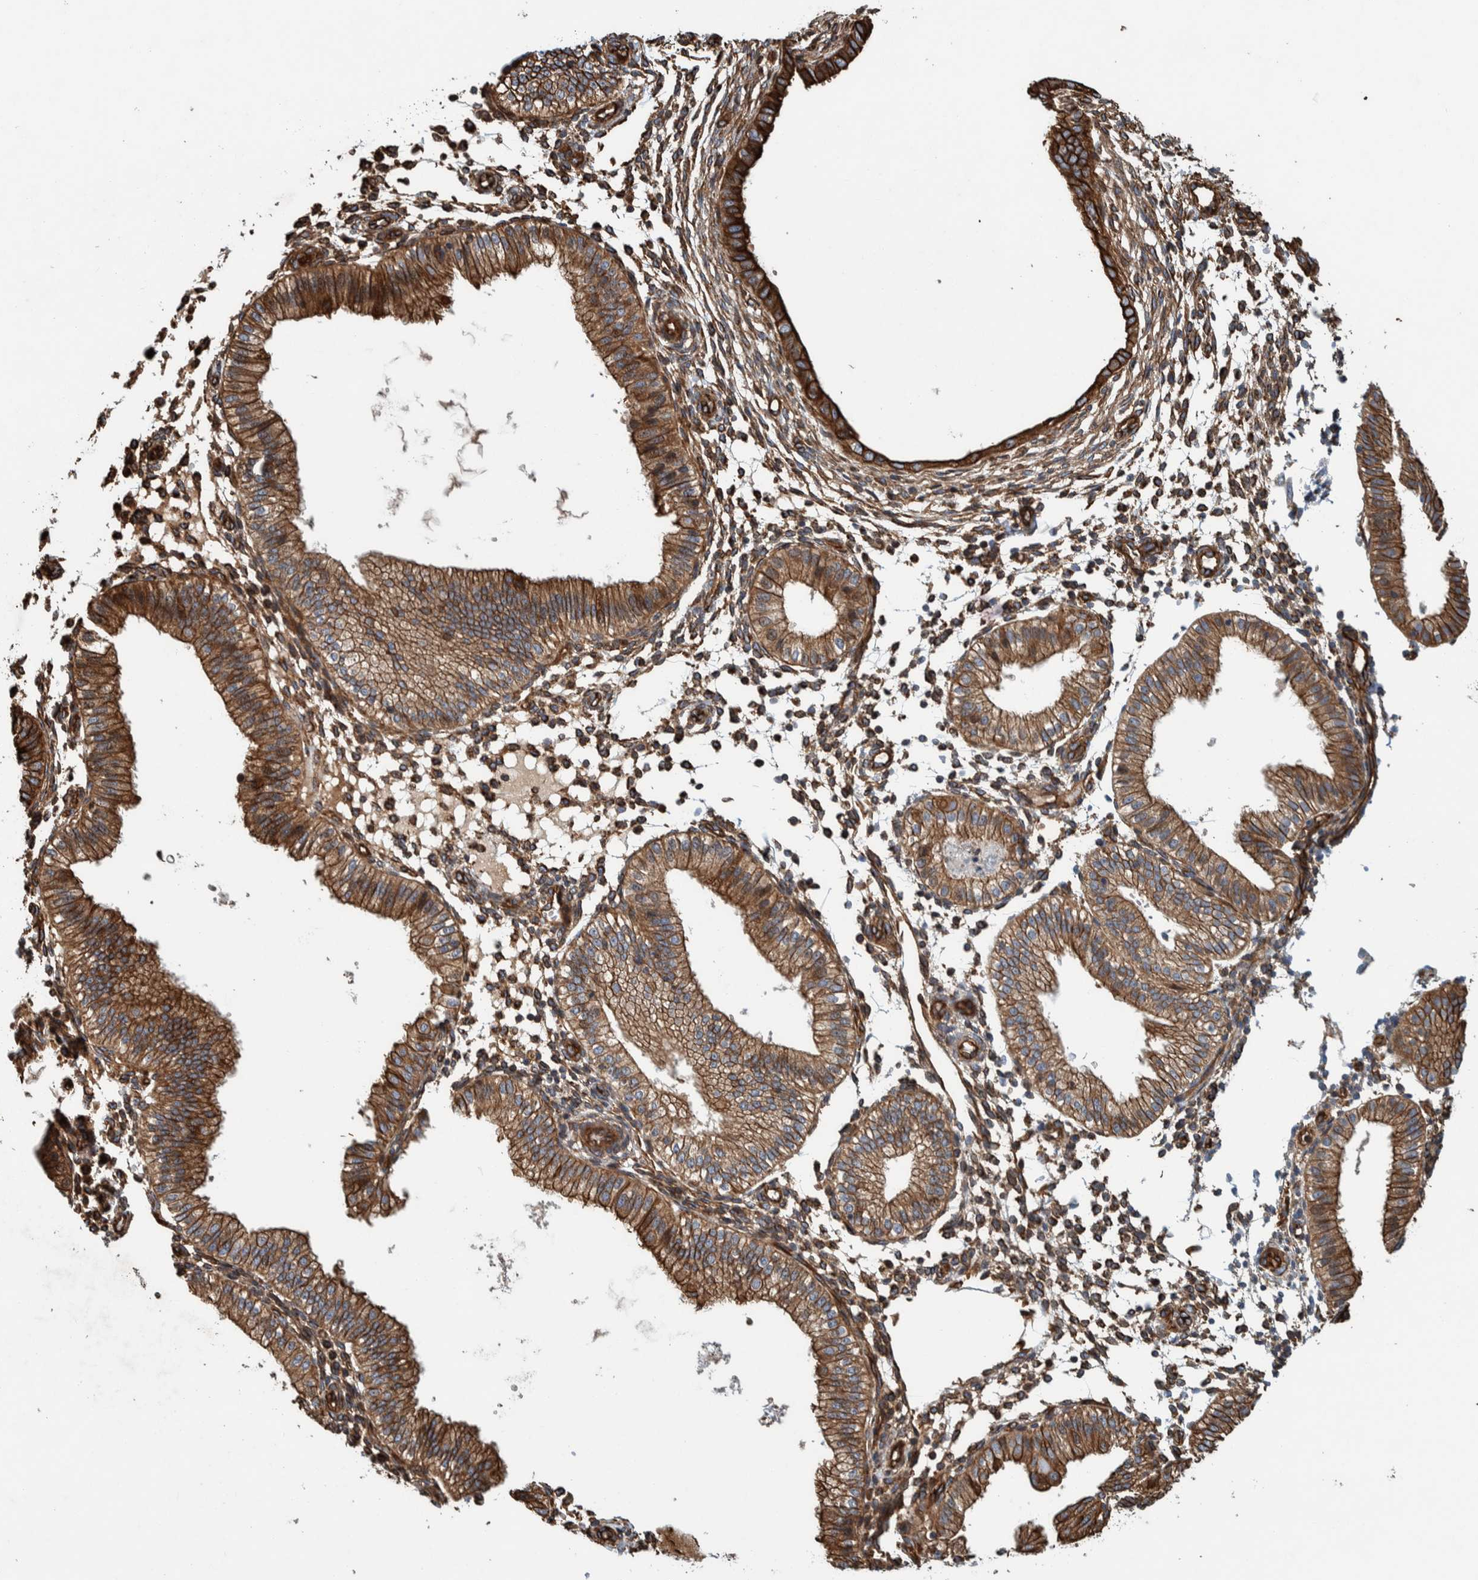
{"staining": {"intensity": "negative", "quantity": "none", "location": "none"}, "tissue": "endometrium", "cell_type": "Cells in endometrial stroma", "image_type": "normal", "snomed": [{"axis": "morphology", "description": "Normal tissue, NOS"}, {"axis": "topography", "description": "Endometrium"}], "caption": "Immunohistochemistry image of unremarkable endometrium: endometrium stained with DAB (3,3'-diaminobenzidine) displays no significant protein expression in cells in endometrial stroma. (DAB (3,3'-diaminobenzidine) IHC visualized using brightfield microscopy, high magnification).", "gene": "PKD1L1", "patient": {"sex": "female", "age": 39}}